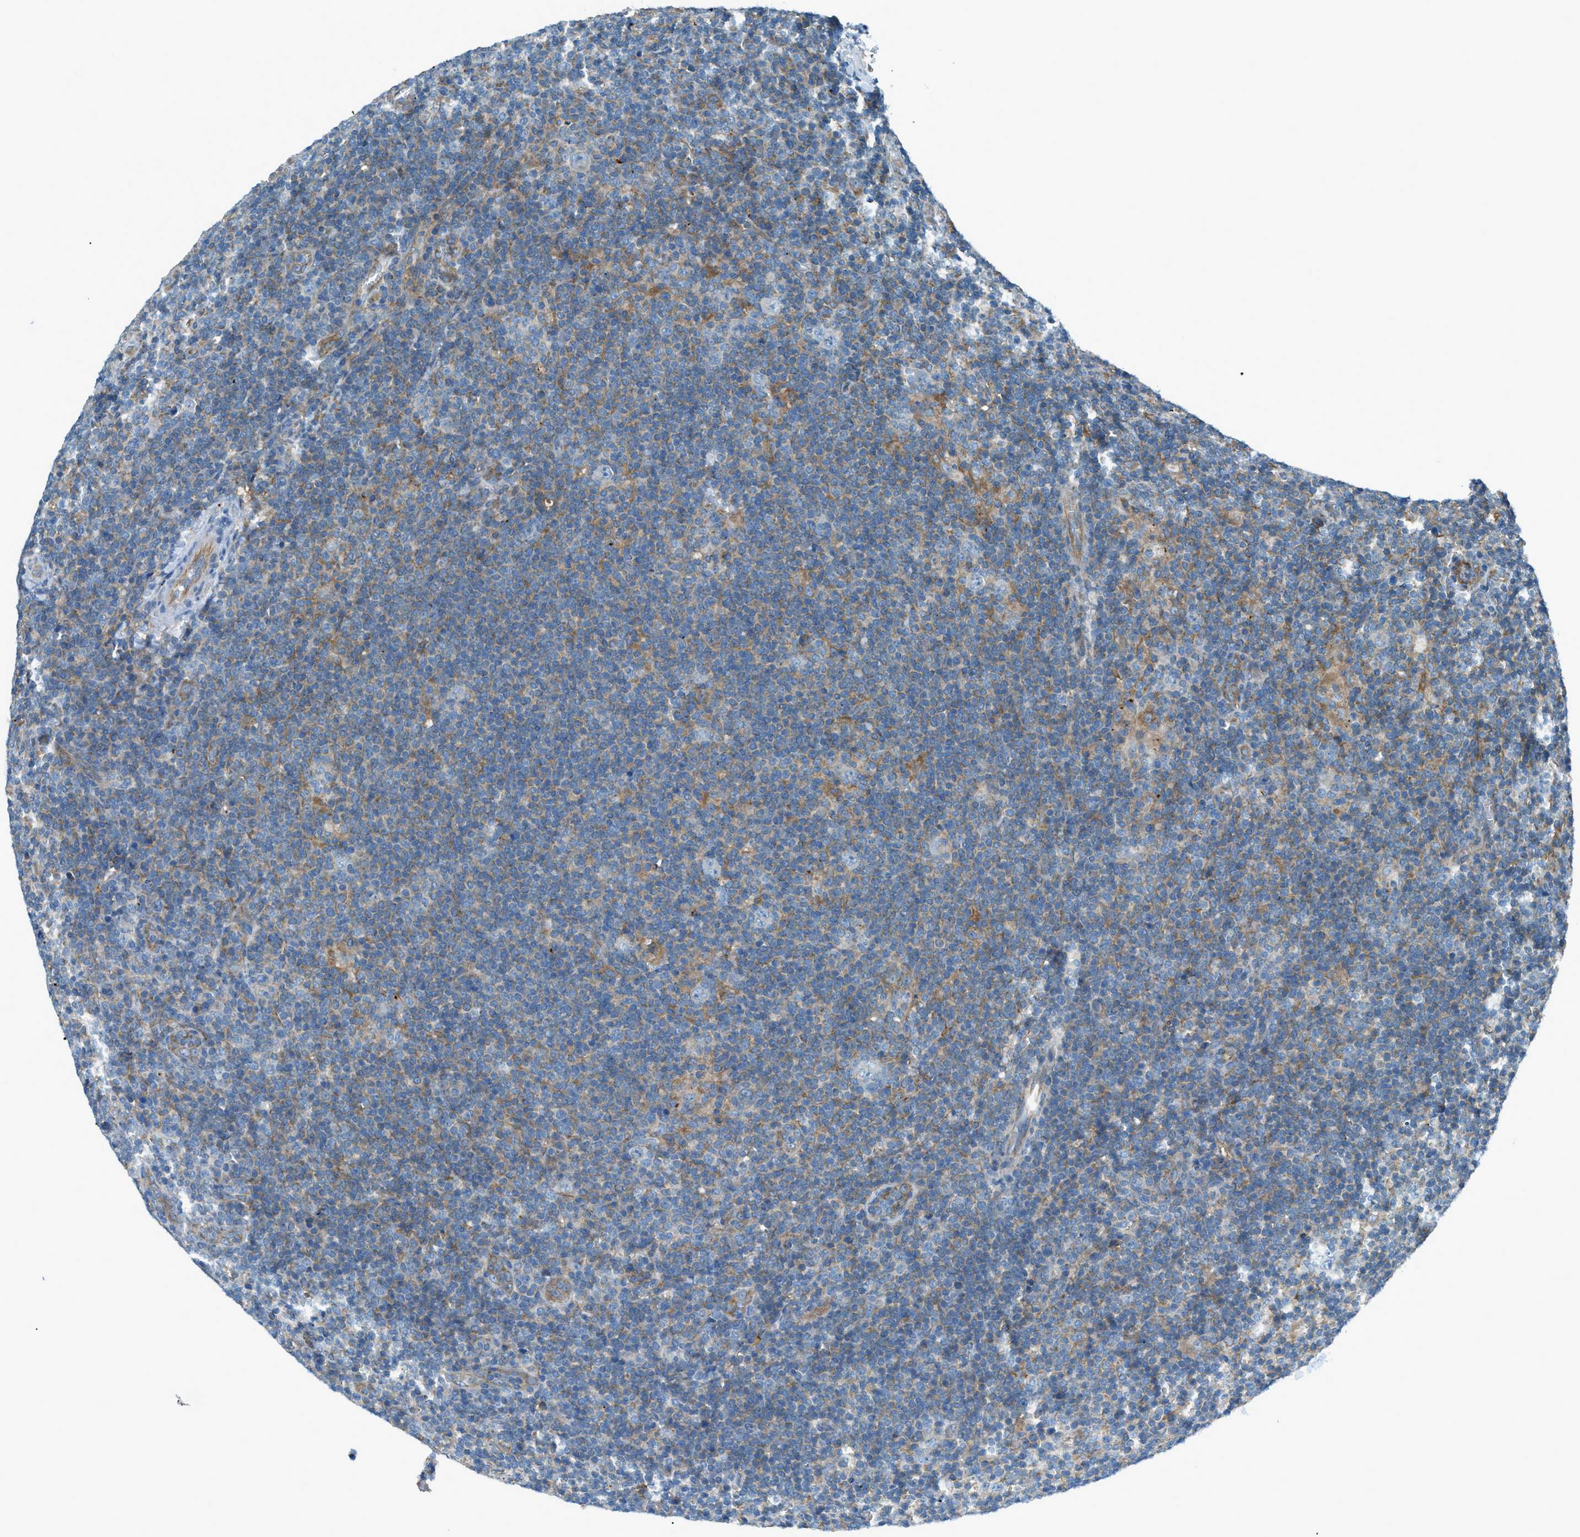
{"staining": {"intensity": "negative", "quantity": "none", "location": "none"}, "tissue": "lymphoma", "cell_type": "Tumor cells", "image_type": "cancer", "snomed": [{"axis": "morphology", "description": "Hodgkin's disease, NOS"}, {"axis": "topography", "description": "Lymph node"}], "caption": "Tumor cells are negative for brown protein staining in Hodgkin's disease.", "gene": "PIGG", "patient": {"sex": "female", "age": 57}}